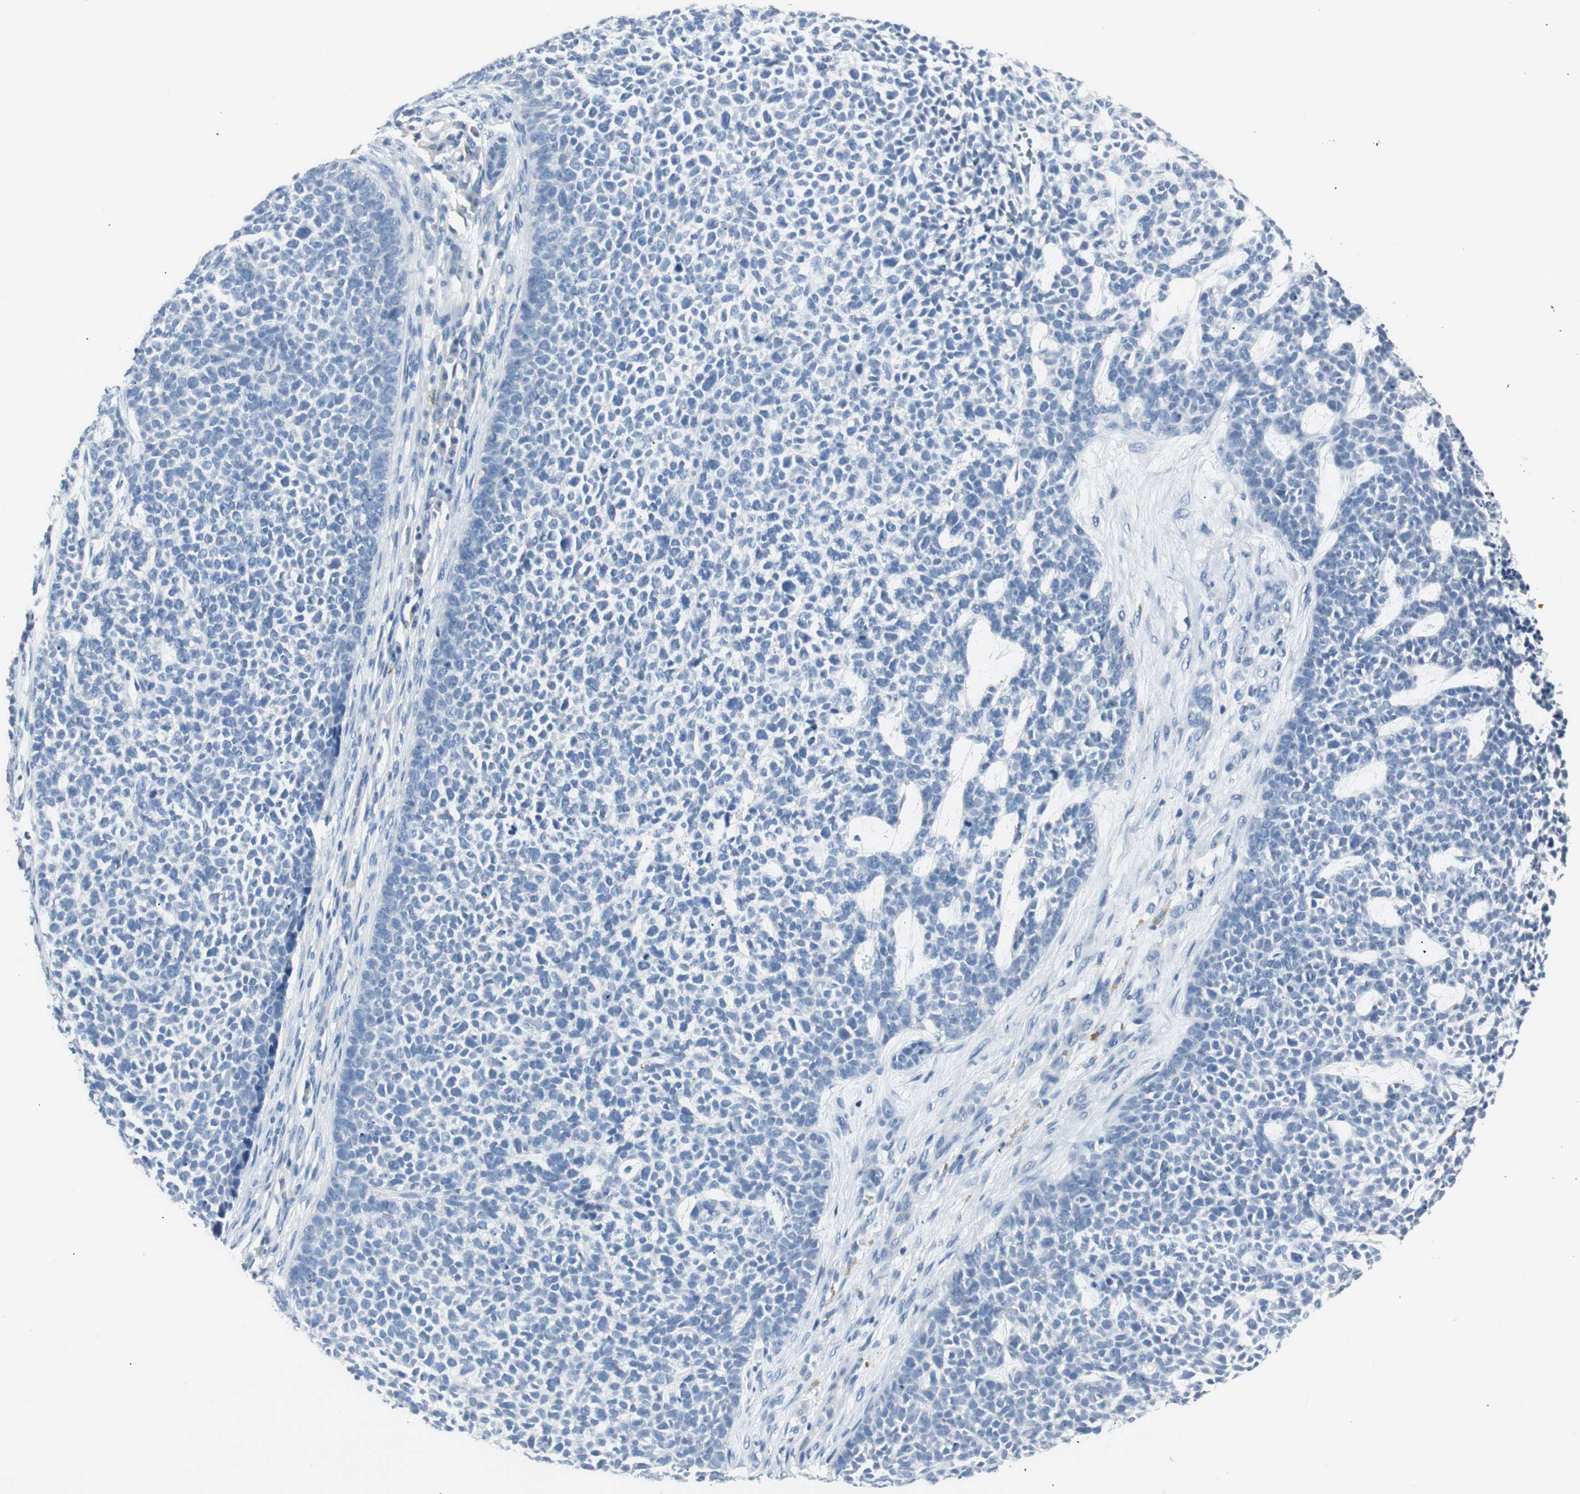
{"staining": {"intensity": "negative", "quantity": "none", "location": "none"}, "tissue": "skin cancer", "cell_type": "Tumor cells", "image_type": "cancer", "snomed": [{"axis": "morphology", "description": "Basal cell carcinoma"}, {"axis": "topography", "description": "Skin"}], "caption": "This is a micrograph of immunohistochemistry (IHC) staining of skin cancer (basal cell carcinoma), which shows no positivity in tumor cells.", "gene": "LRP2", "patient": {"sex": "female", "age": 84}}